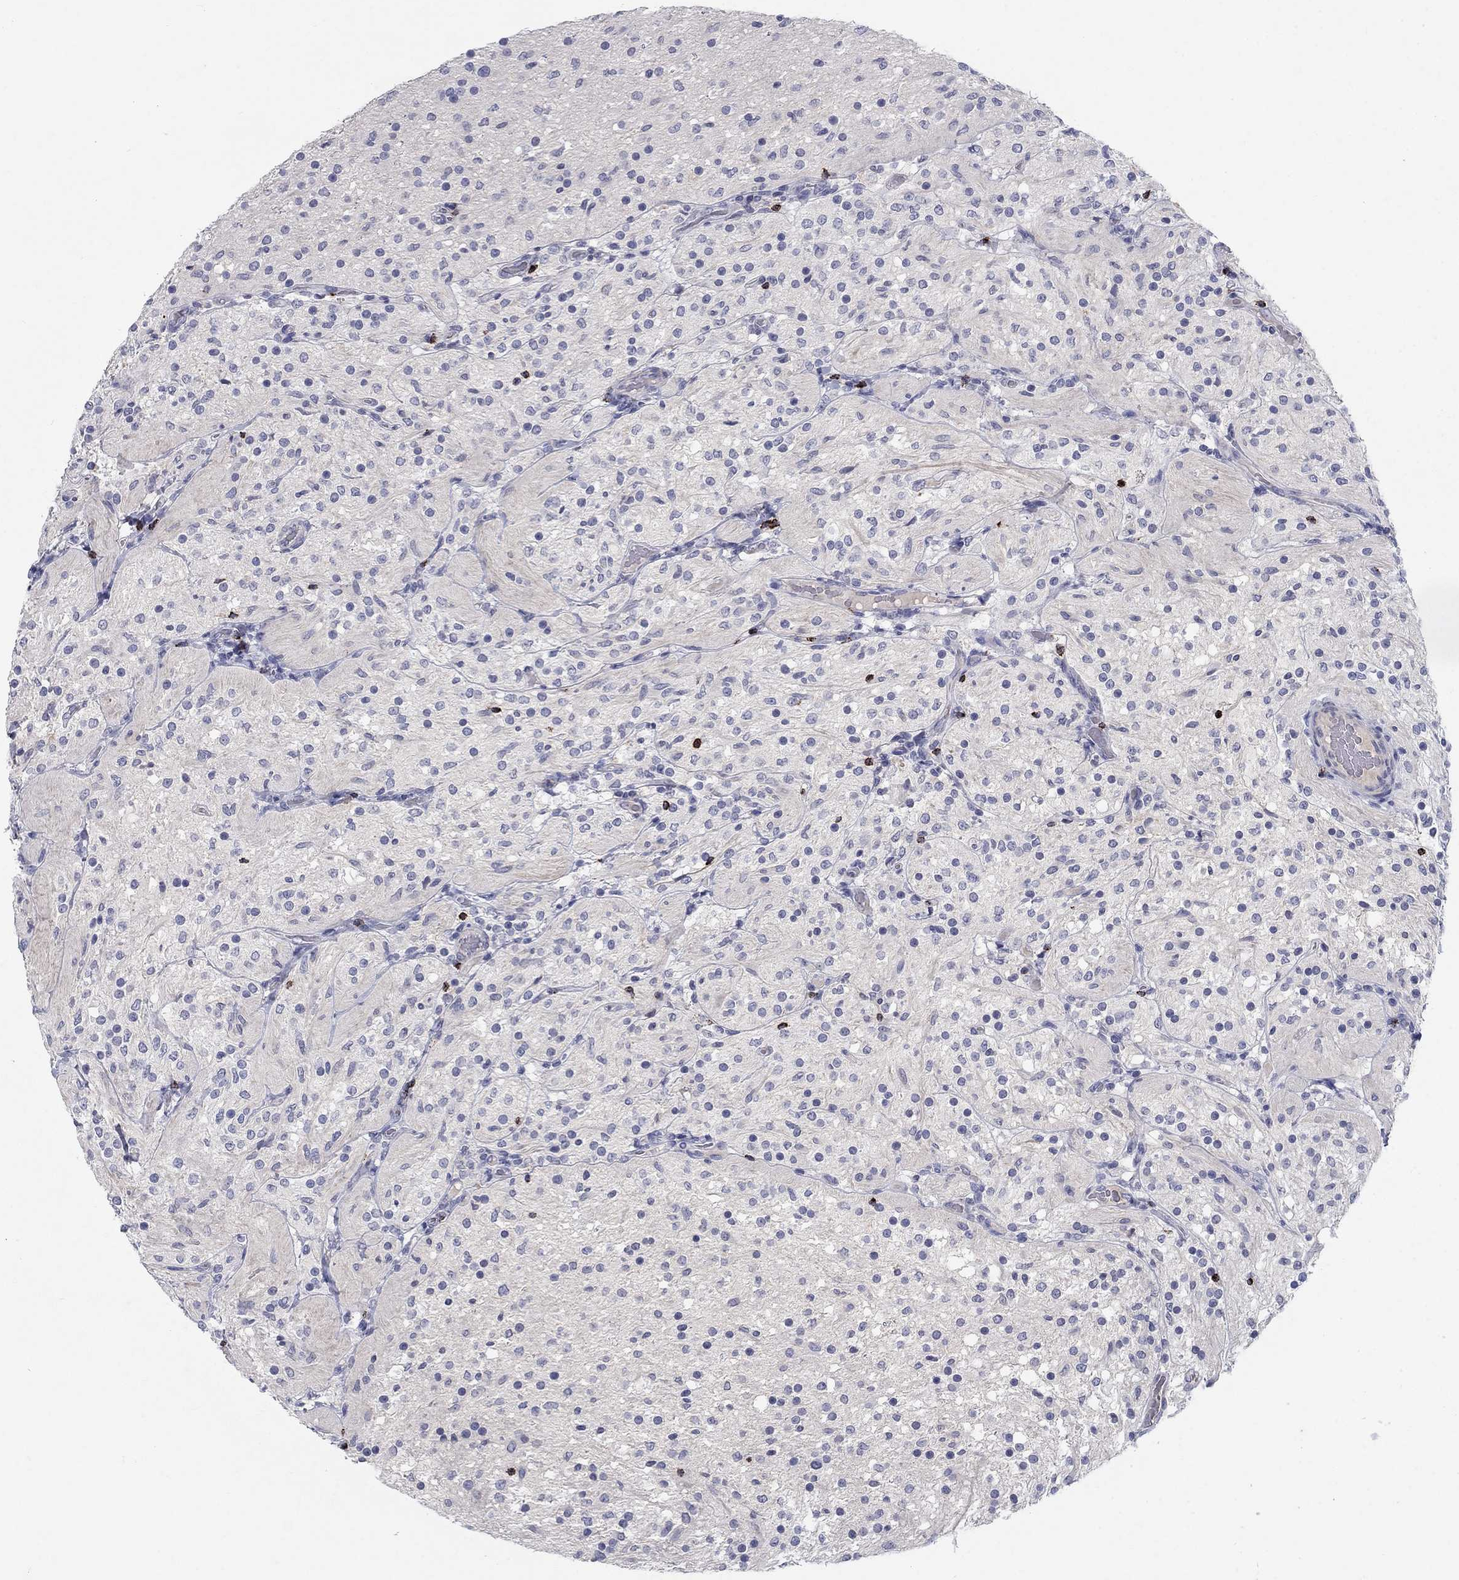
{"staining": {"intensity": "negative", "quantity": "none", "location": "none"}, "tissue": "glioma", "cell_type": "Tumor cells", "image_type": "cancer", "snomed": [{"axis": "morphology", "description": "Glioma, malignant, Low grade"}, {"axis": "topography", "description": "Brain"}], "caption": "An image of malignant glioma (low-grade) stained for a protein demonstrates no brown staining in tumor cells. The staining was performed using DAB to visualize the protein expression in brown, while the nuclei were stained in blue with hematoxylin (Magnification: 20x).", "gene": "GZMA", "patient": {"sex": "male", "age": 3}}